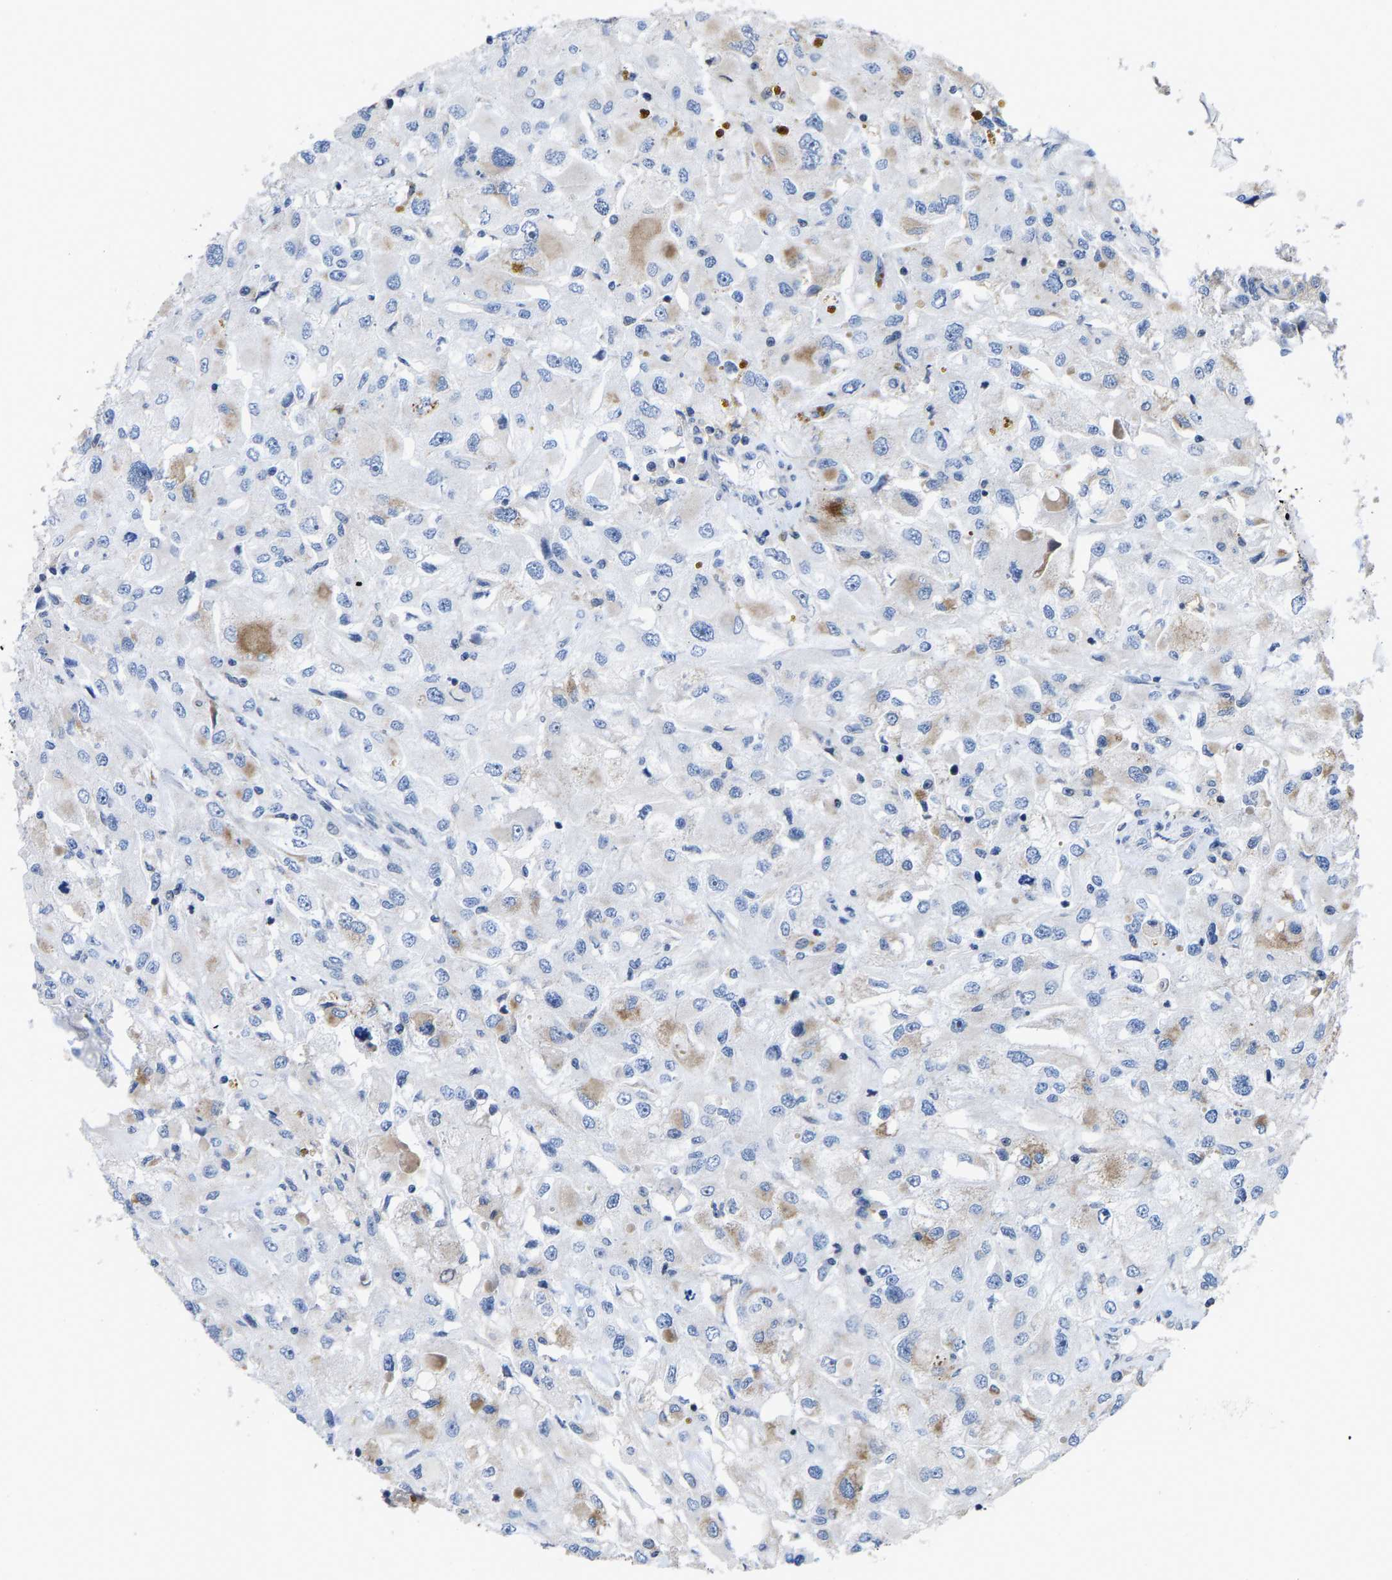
{"staining": {"intensity": "negative", "quantity": "none", "location": "none"}, "tissue": "renal cancer", "cell_type": "Tumor cells", "image_type": "cancer", "snomed": [{"axis": "morphology", "description": "Adenocarcinoma, NOS"}, {"axis": "topography", "description": "Kidney"}], "caption": "Immunohistochemical staining of human adenocarcinoma (renal) reveals no significant positivity in tumor cells.", "gene": "TDRKH", "patient": {"sex": "female", "age": 52}}